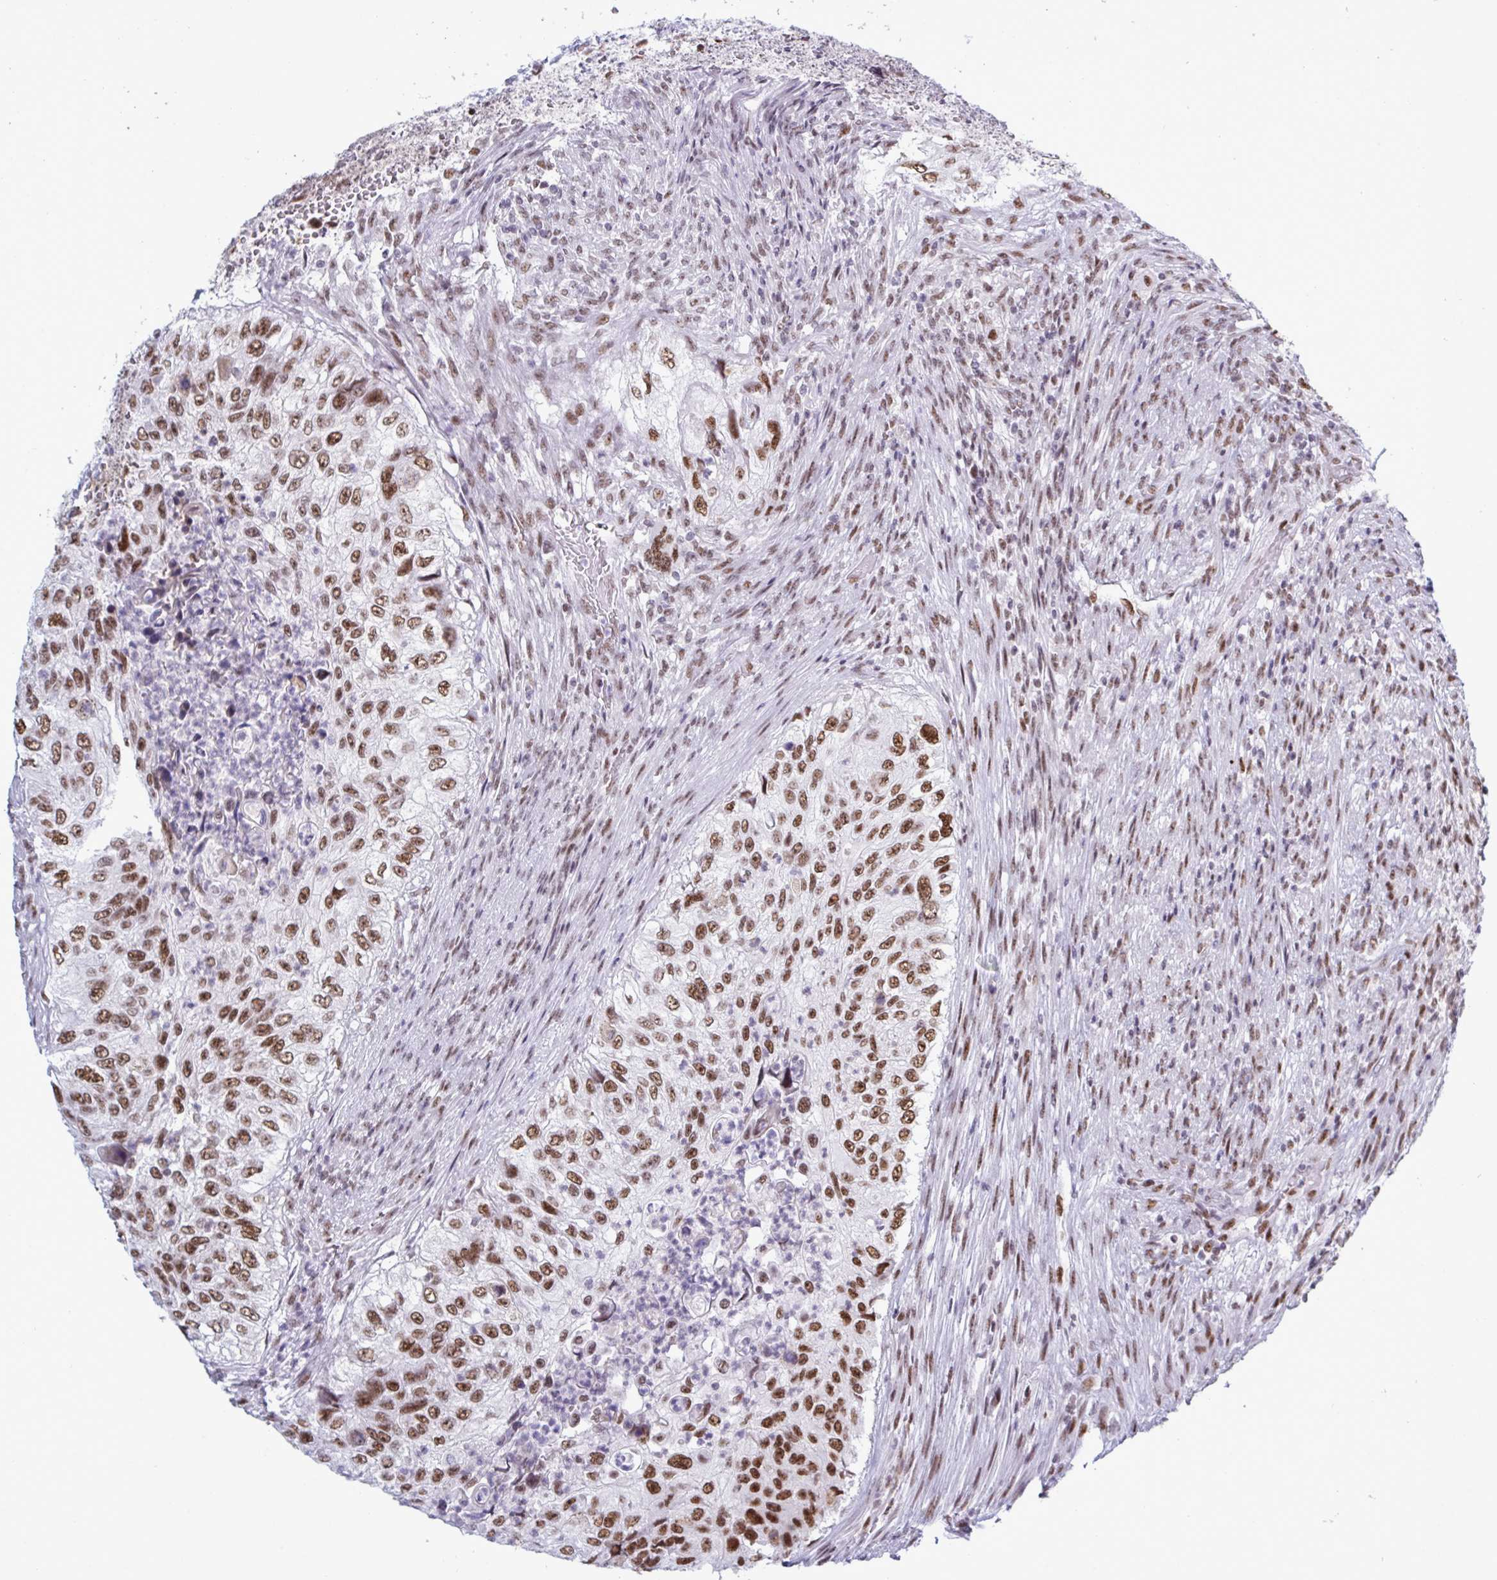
{"staining": {"intensity": "strong", "quantity": ">75%", "location": "nuclear"}, "tissue": "urothelial cancer", "cell_type": "Tumor cells", "image_type": "cancer", "snomed": [{"axis": "morphology", "description": "Urothelial carcinoma, High grade"}, {"axis": "topography", "description": "Urinary bladder"}], "caption": "Human urothelial carcinoma (high-grade) stained for a protein (brown) shows strong nuclear positive expression in approximately >75% of tumor cells.", "gene": "PPP1R10", "patient": {"sex": "female", "age": 60}}